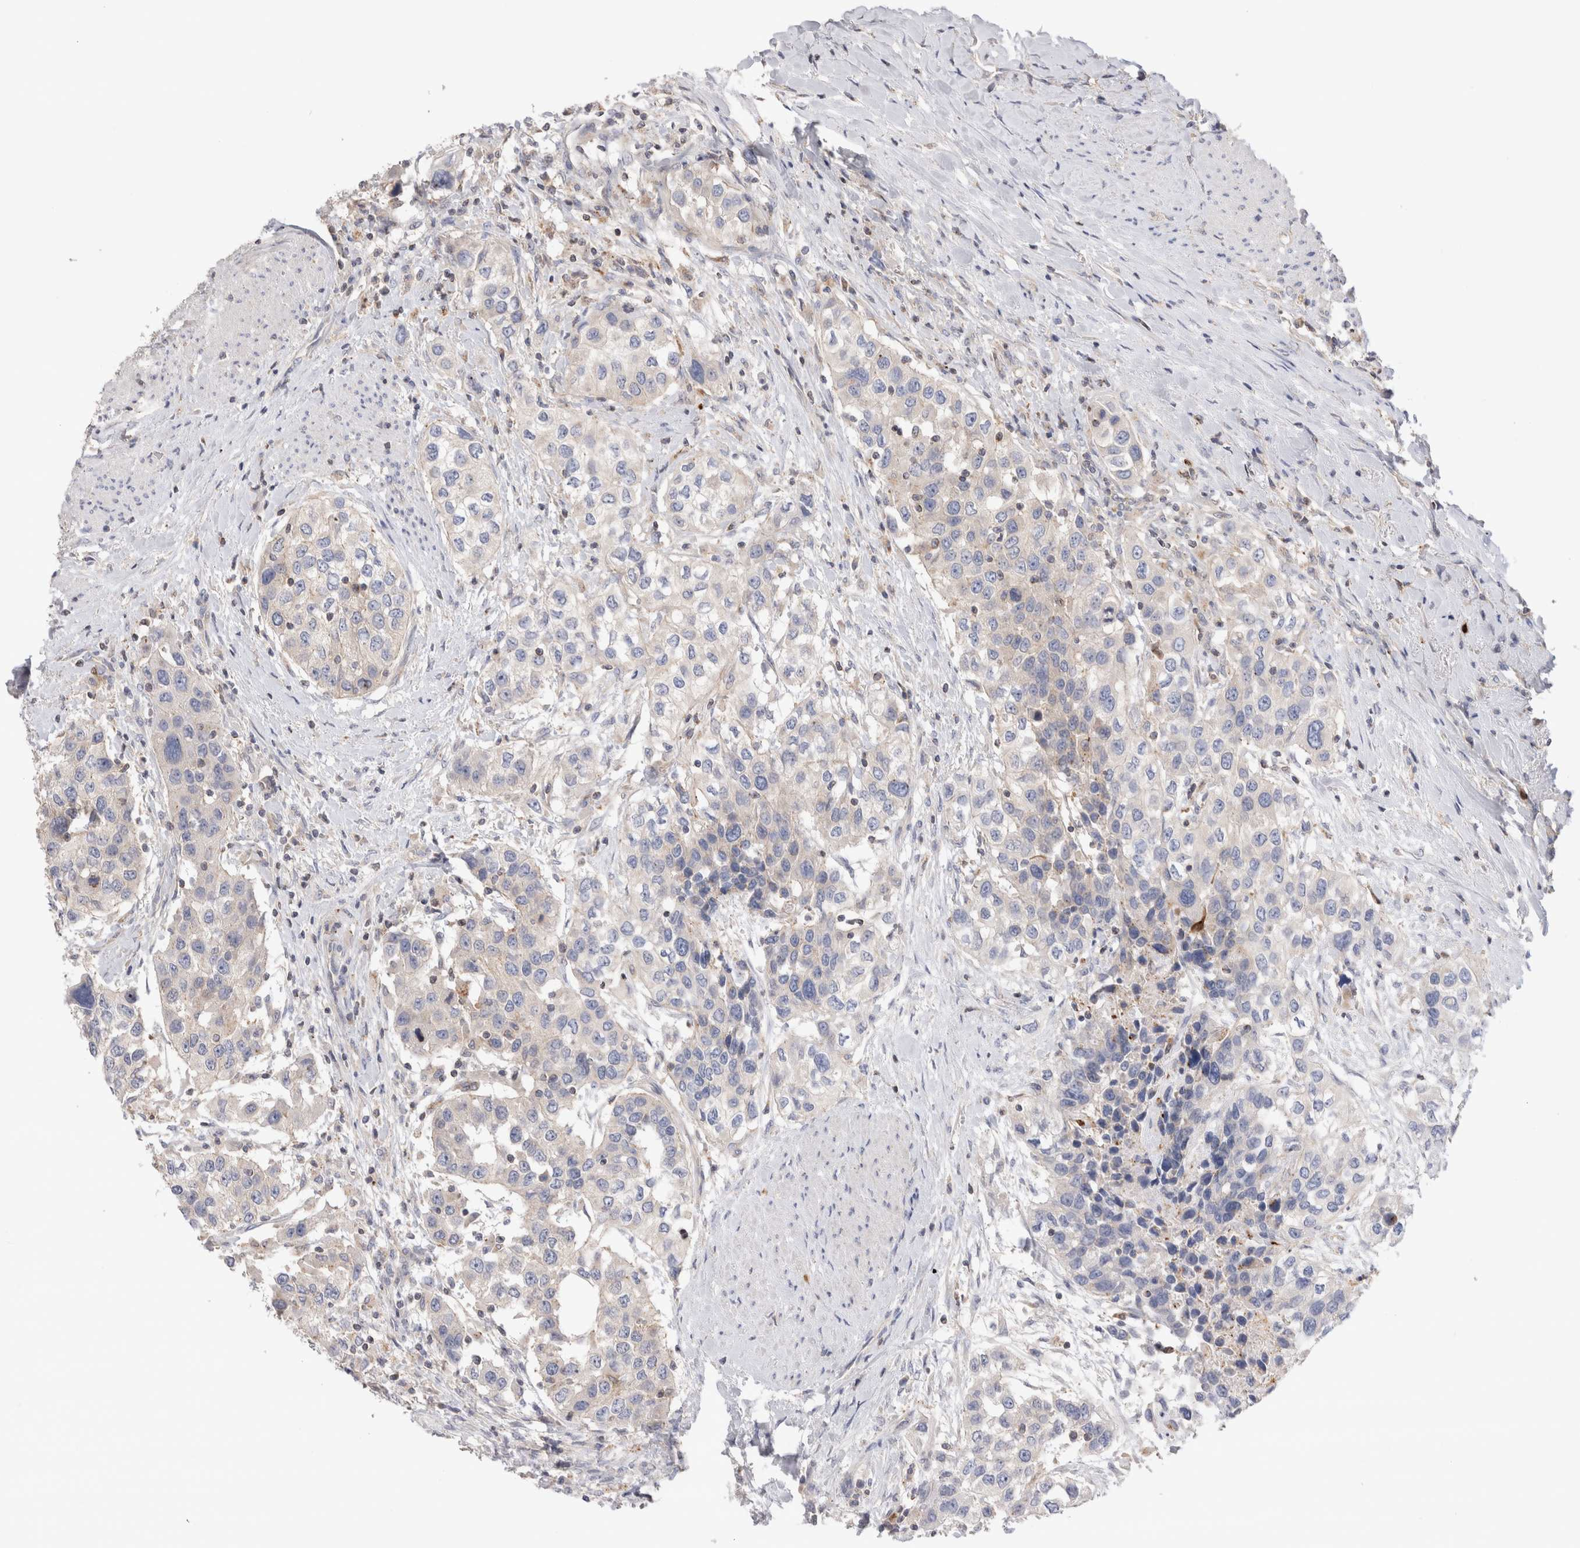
{"staining": {"intensity": "weak", "quantity": "<25%", "location": "cytoplasmic/membranous"}, "tissue": "urothelial cancer", "cell_type": "Tumor cells", "image_type": "cancer", "snomed": [{"axis": "morphology", "description": "Urothelial carcinoma, High grade"}, {"axis": "topography", "description": "Urinary bladder"}], "caption": "Immunohistochemical staining of human urothelial cancer exhibits no significant staining in tumor cells. (Stains: DAB immunohistochemistry with hematoxylin counter stain, Microscopy: brightfield microscopy at high magnification).", "gene": "NXT2", "patient": {"sex": "female", "age": 80}}